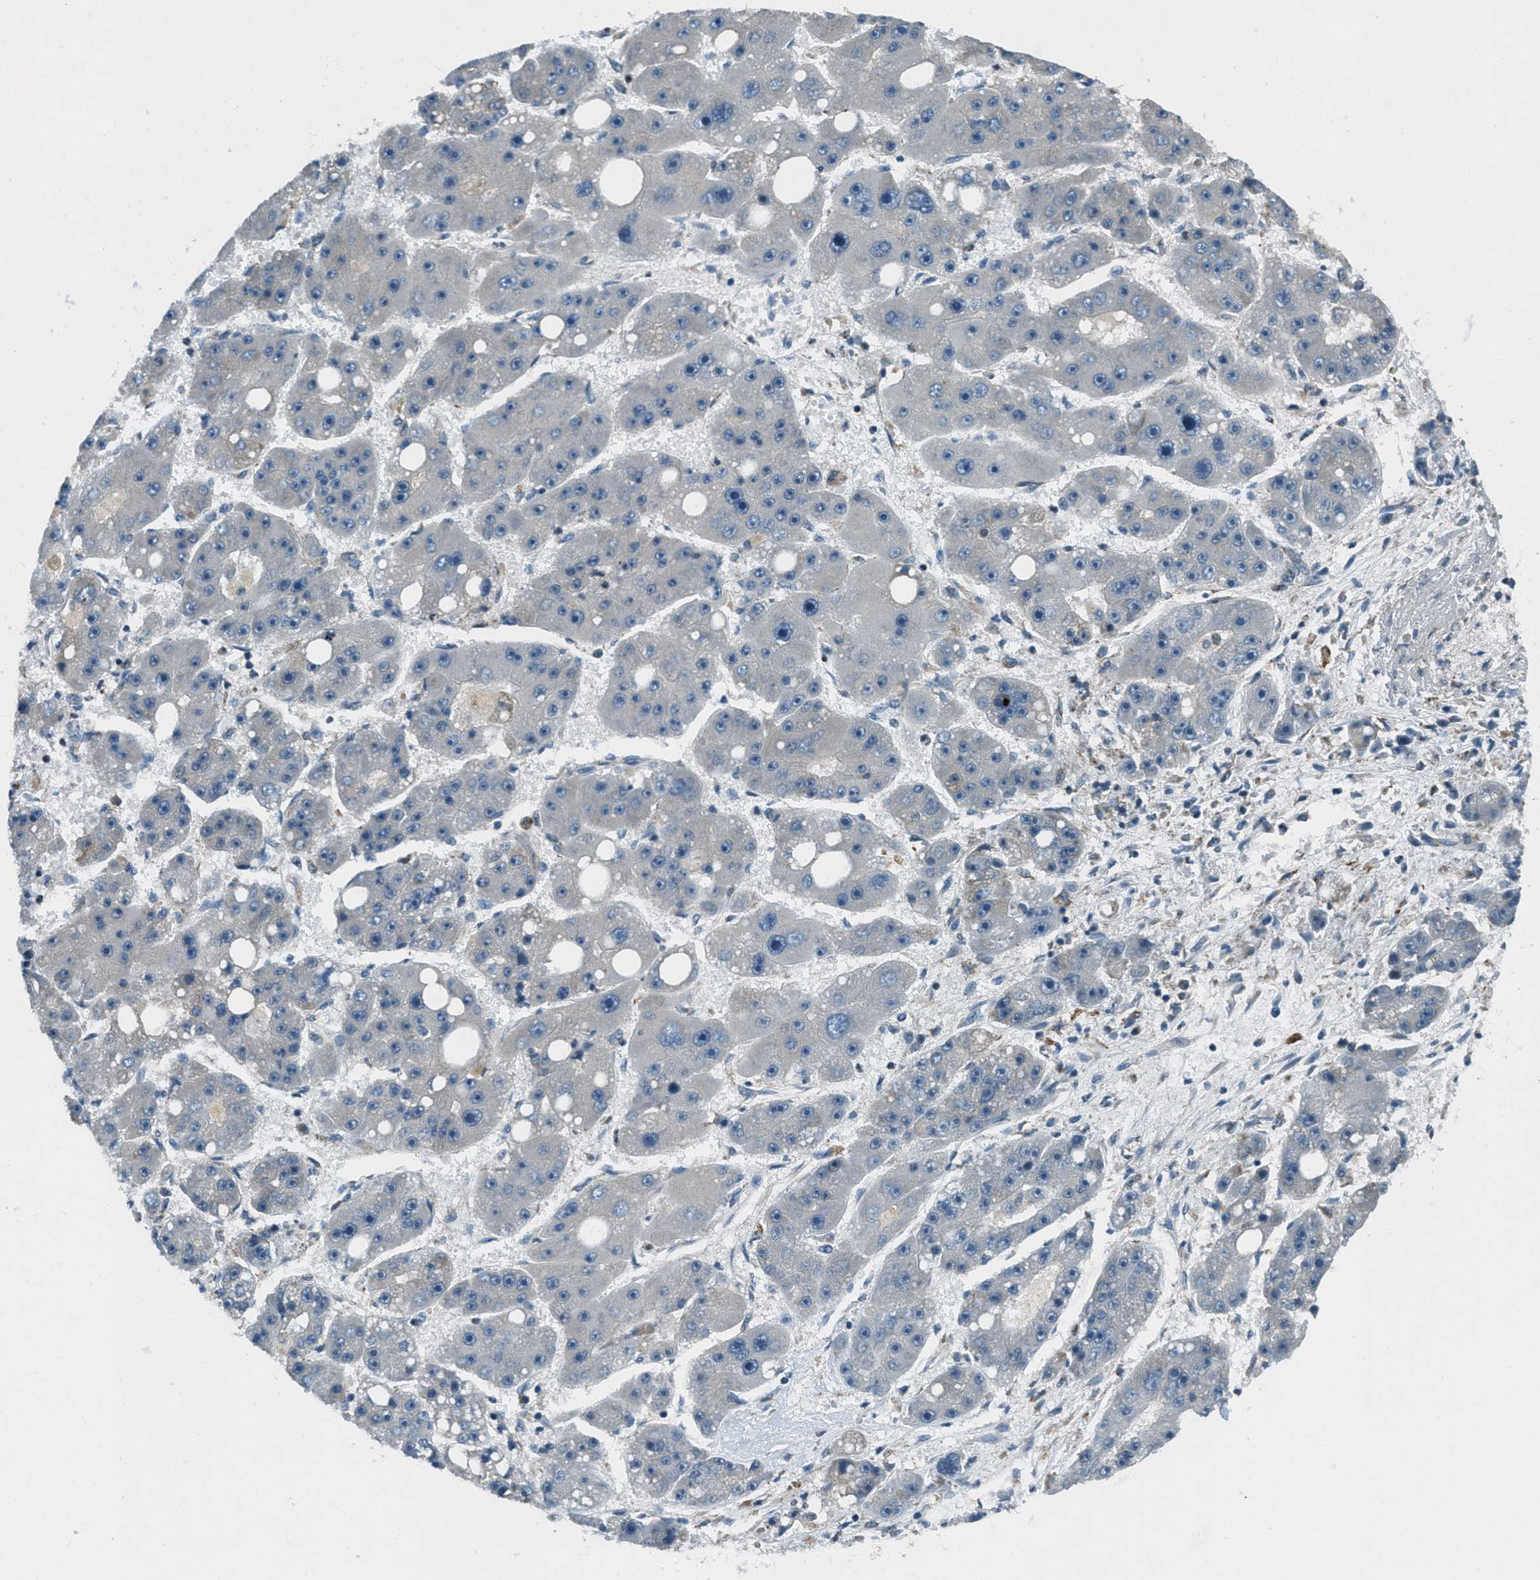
{"staining": {"intensity": "negative", "quantity": "none", "location": "none"}, "tissue": "liver cancer", "cell_type": "Tumor cells", "image_type": "cancer", "snomed": [{"axis": "morphology", "description": "Carcinoma, Hepatocellular, NOS"}, {"axis": "topography", "description": "Liver"}], "caption": "IHC histopathology image of neoplastic tissue: liver hepatocellular carcinoma stained with DAB shows no significant protein positivity in tumor cells. Nuclei are stained in blue.", "gene": "CLEC2D", "patient": {"sex": "female", "age": 61}}